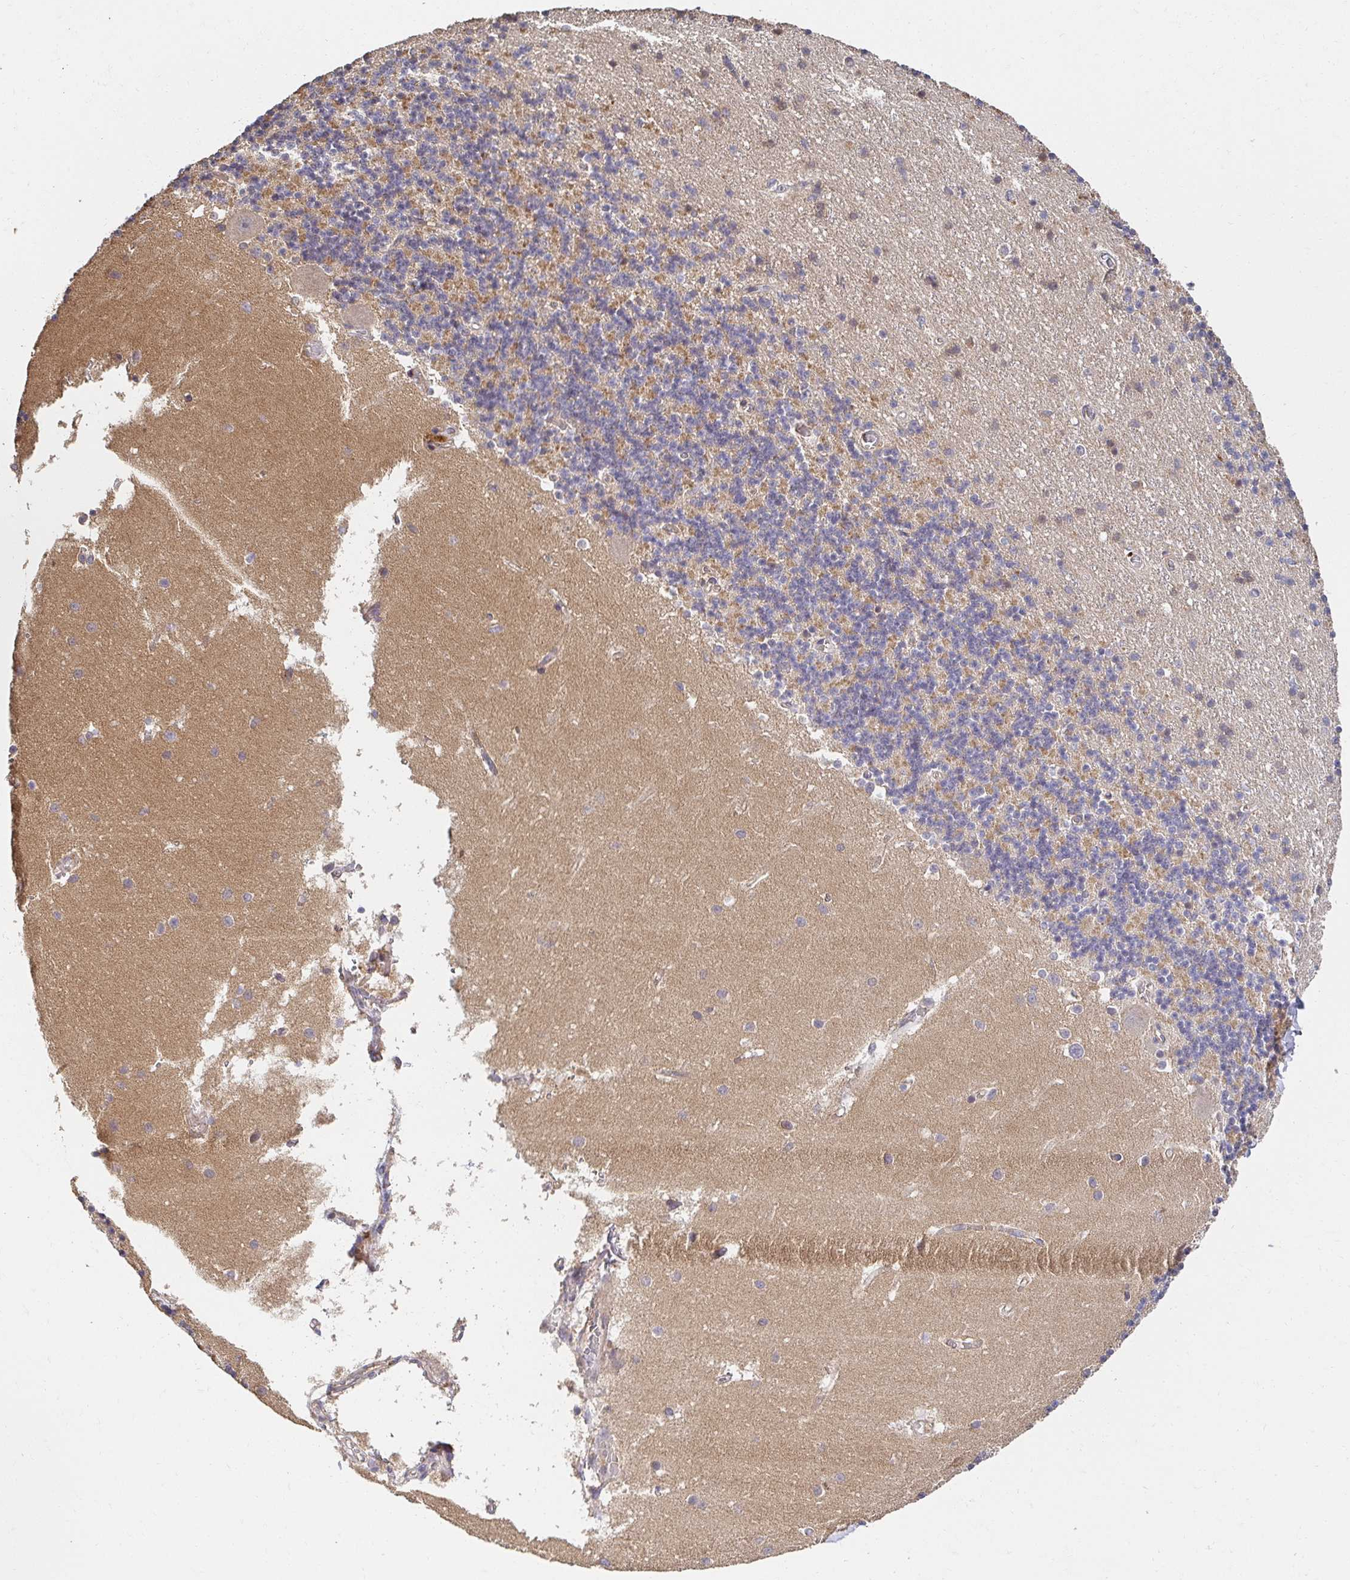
{"staining": {"intensity": "moderate", "quantity": "25%-75%", "location": "cytoplasmic/membranous"}, "tissue": "cerebellum", "cell_type": "Cells in granular layer", "image_type": "normal", "snomed": [{"axis": "morphology", "description": "Normal tissue, NOS"}, {"axis": "topography", "description": "Cerebellum"}], "caption": "The micrograph exhibits staining of unremarkable cerebellum, revealing moderate cytoplasmic/membranous protein staining (brown color) within cells in granular layer.", "gene": "APBB1", "patient": {"sex": "male", "age": 54}}